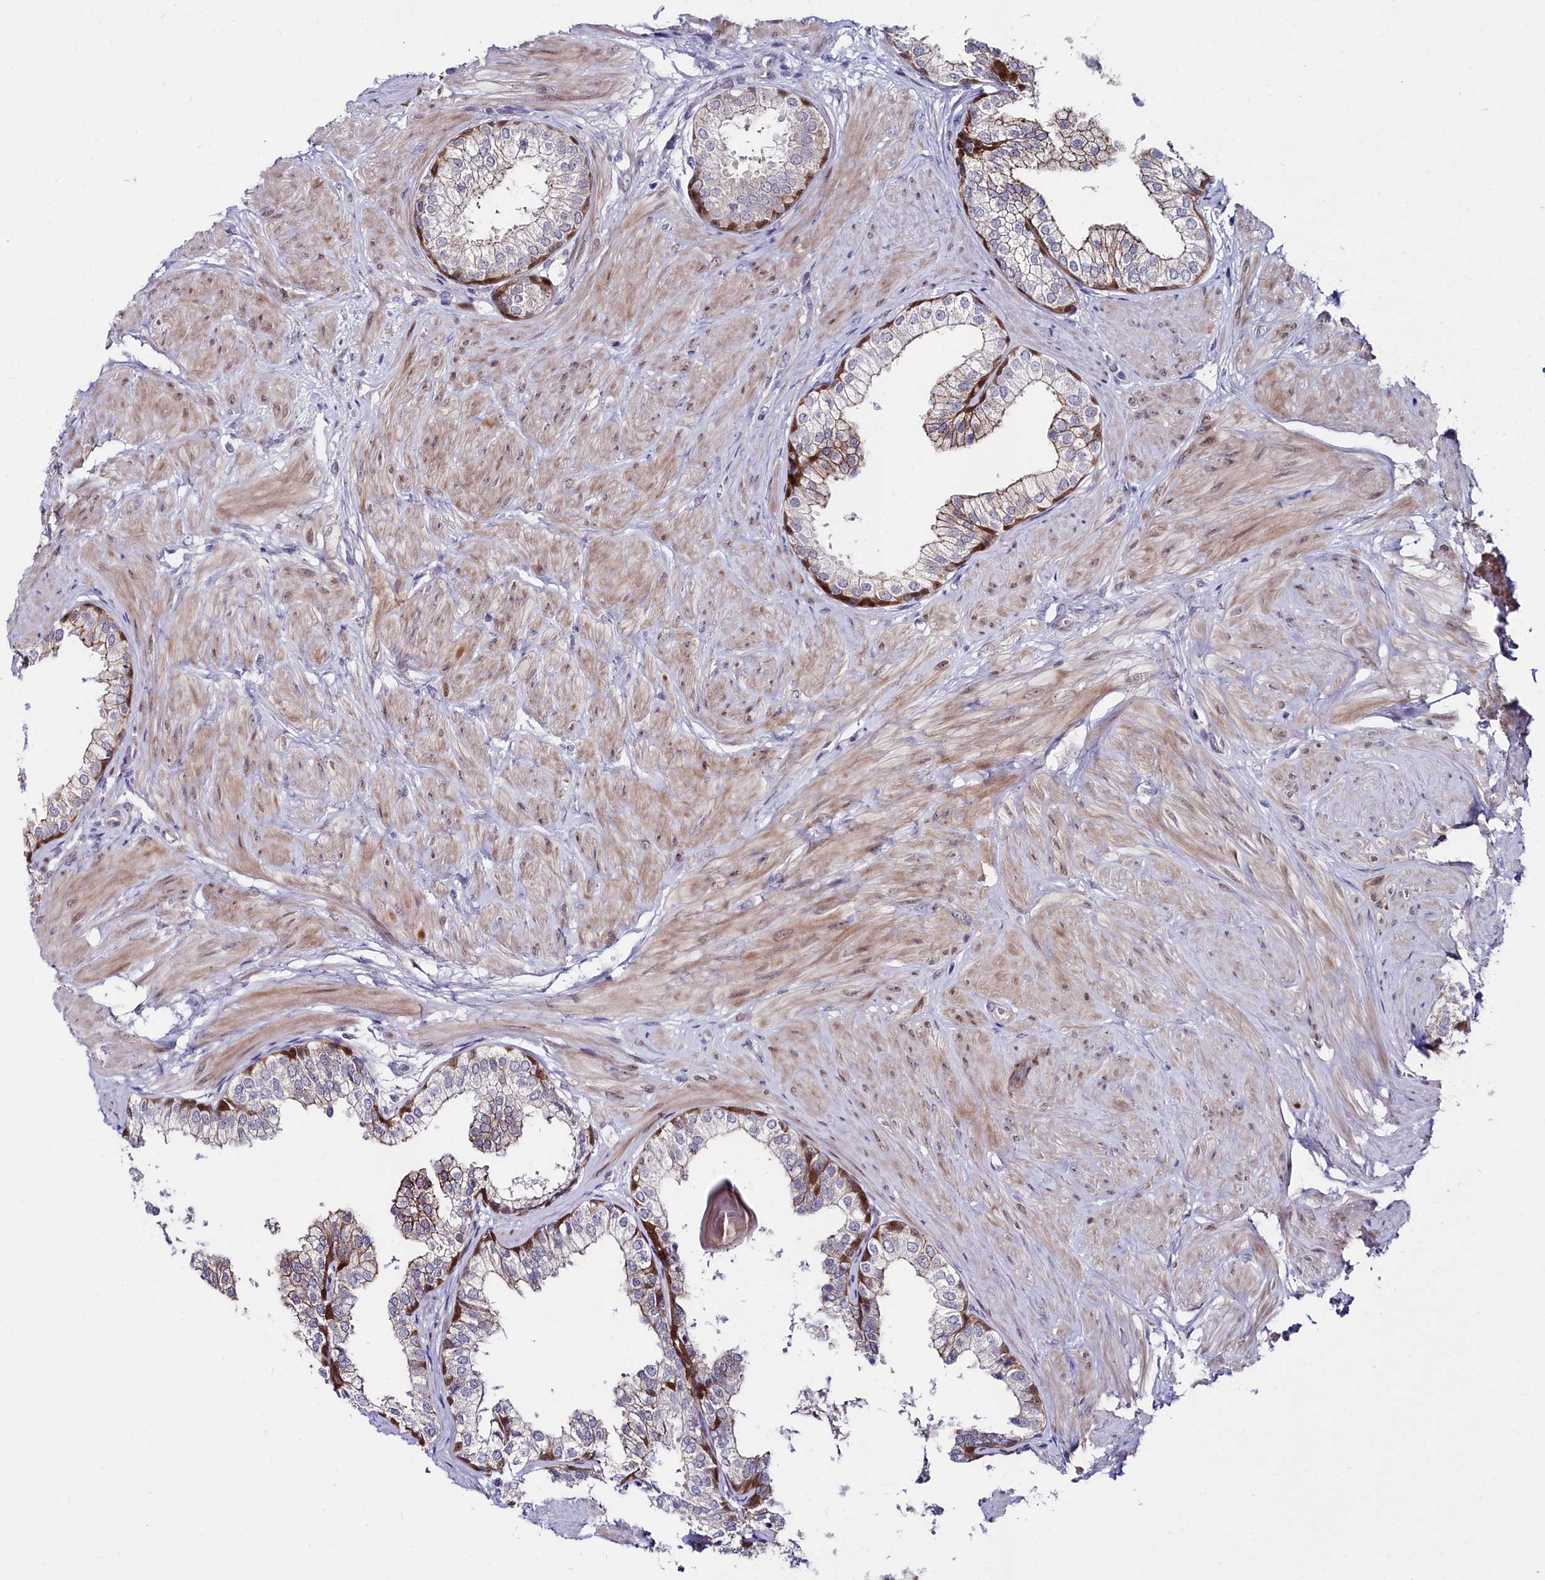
{"staining": {"intensity": "strong", "quantity": "25%-75%", "location": "cytoplasmic/membranous,nuclear"}, "tissue": "prostate", "cell_type": "Glandular cells", "image_type": "normal", "snomed": [{"axis": "morphology", "description": "Normal tissue, NOS"}, {"axis": "topography", "description": "Prostate"}], "caption": "Immunohistochemistry (IHC) of benign human prostate shows high levels of strong cytoplasmic/membranous,nuclear expression in approximately 25%-75% of glandular cells. (DAB (3,3'-diaminobenzidine) IHC, brown staining for protein, blue staining for nuclei).", "gene": "KCTD18", "patient": {"sex": "male", "age": 48}}